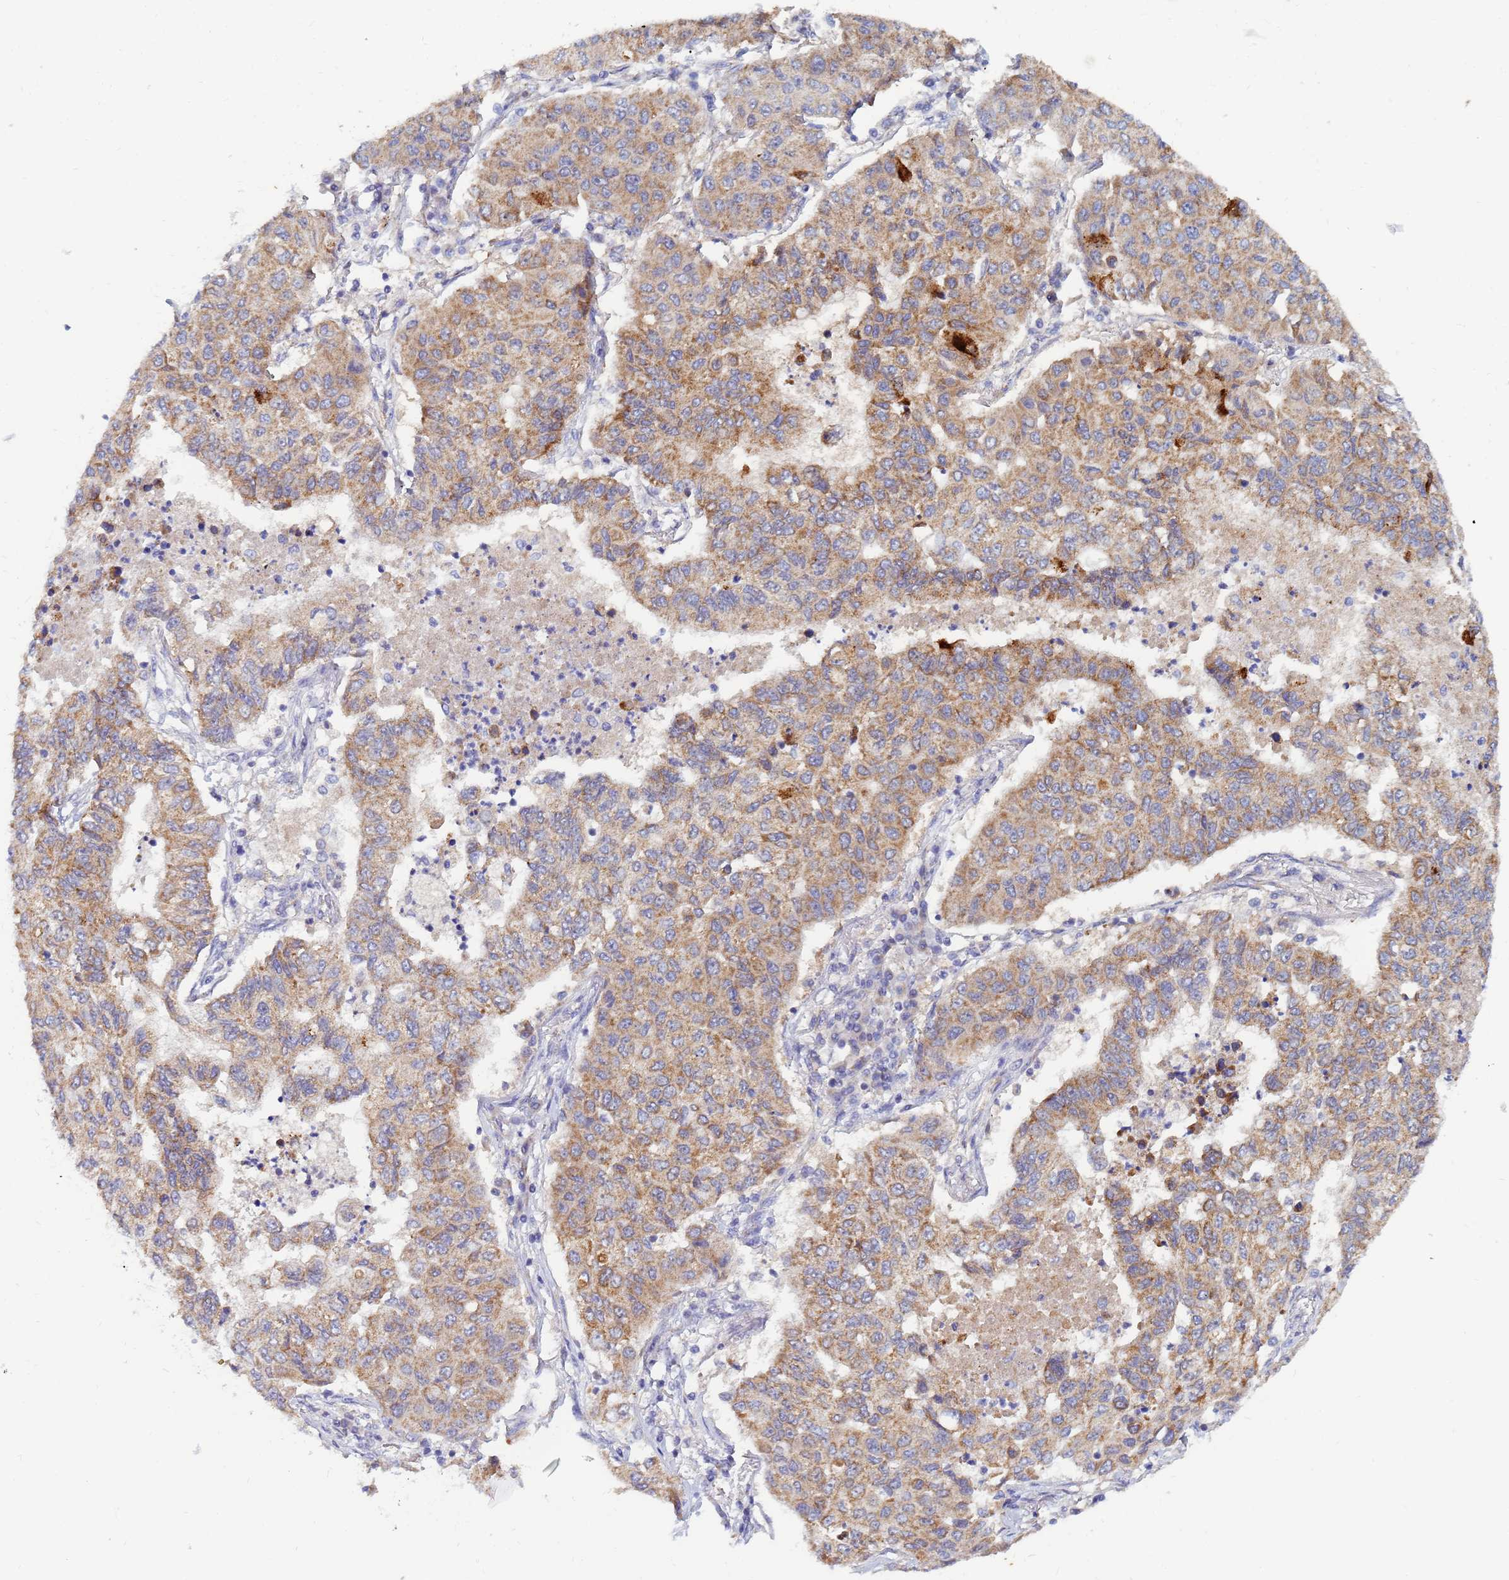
{"staining": {"intensity": "moderate", "quantity": ">75%", "location": "cytoplasmic/membranous"}, "tissue": "lung cancer", "cell_type": "Tumor cells", "image_type": "cancer", "snomed": [{"axis": "morphology", "description": "Squamous cell carcinoma, NOS"}, {"axis": "topography", "description": "Lung"}], "caption": "A high-resolution image shows immunohistochemistry staining of squamous cell carcinoma (lung), which exhibits moderate cytoplasmic/membranous expression in approximately >75% of tumor cells.", "gene": "SDR39U1", "patient": {"sex": "male", "age": 74}}